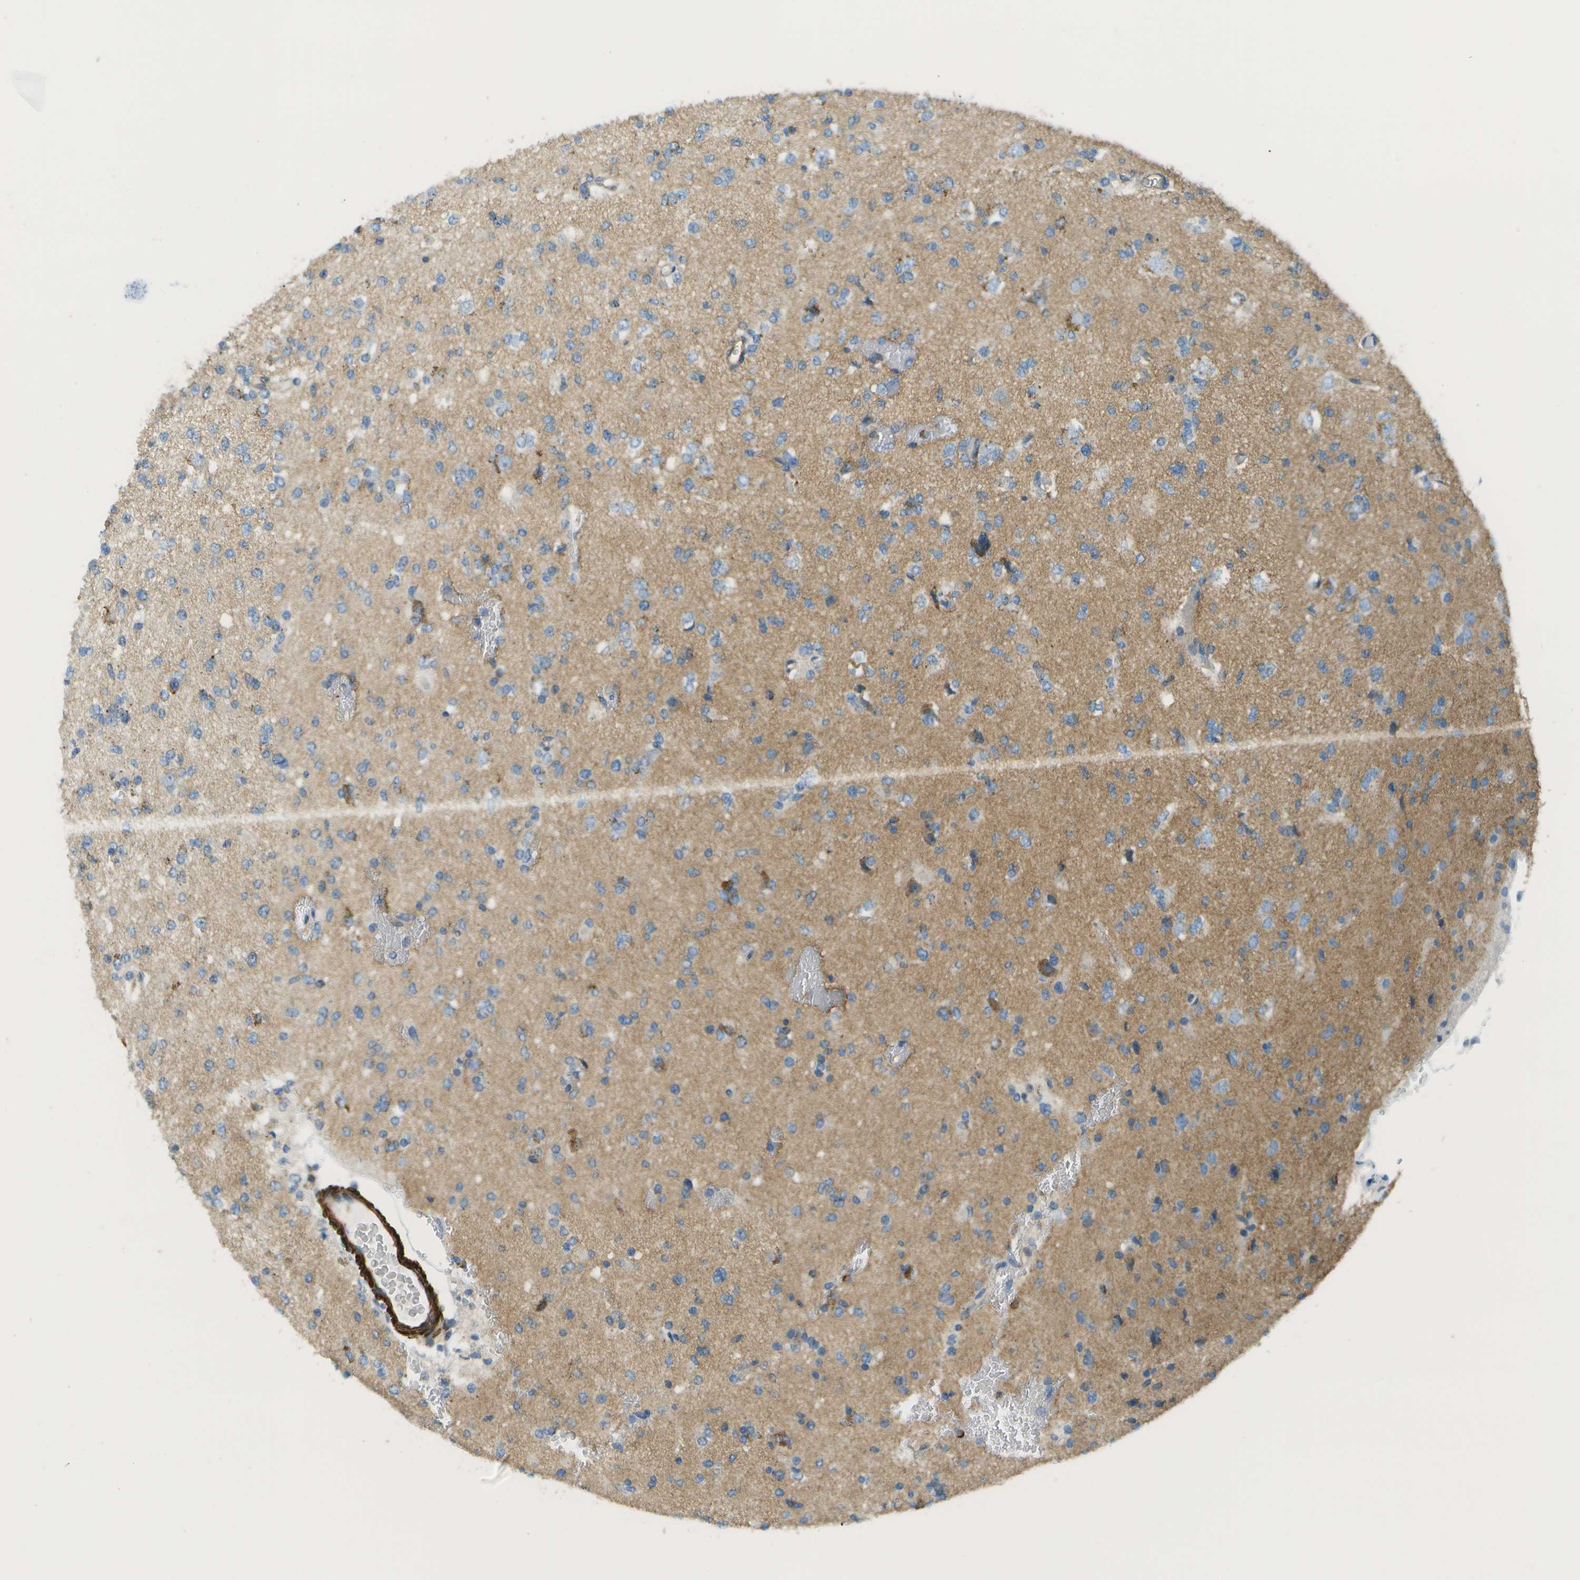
{"staining": {"intensity": "negative", "quantity": "none", "location": "none"}, "tissue": "glioma", "cell_type": "Tumor cells", "image_type": "cancer", "snomed": [{"axis": "morphology", "description": "Glioma, malignant, Low grade"}, {"axis": "topography", "description": "Brain"}], "caption": "Histopathology image shows no significant protein expression in tumor cells of malignant low-grade glioma. (Brightfield microscopy of DAB IHC at high magnification).", "gene": "MYH11", "patient": {"sex": "female", "age": 22}}